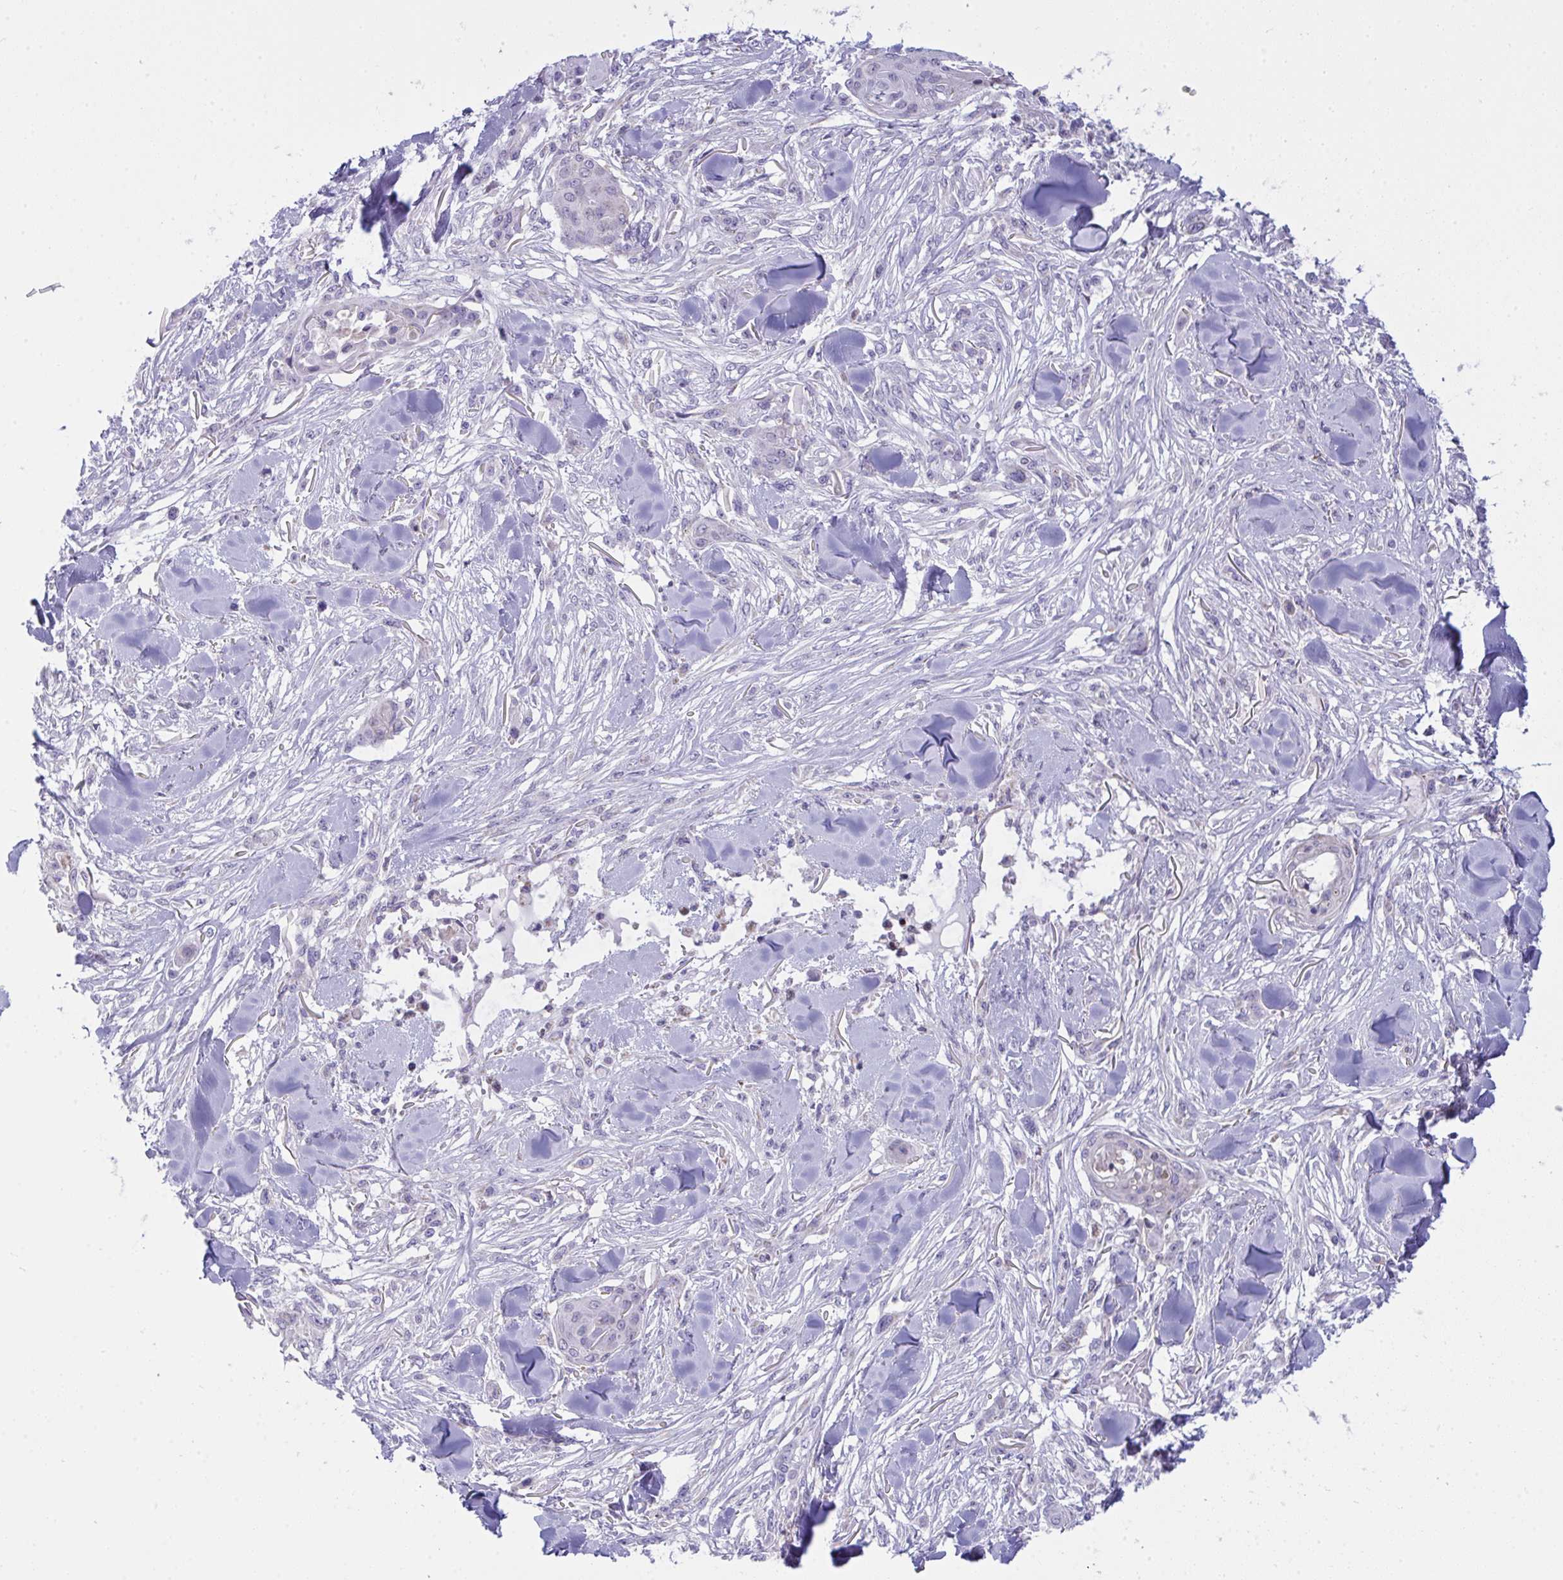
{"staining": {"intensity": "negative", "quantity": "none", "location": "none"}, "tissue": "skin cancer", "cell_type": "Tumor cells", "image_type": "cancer", "snomed": [{"axis": "morphology", "description": "Squamous cell carcinoma, NOS"}, {"axis": "topography", "description": "Skin"}], "caption": "Tumor cells show no significant positivity in skin cancer. (Stains: DAB (3,3'-diaminobenzidine) IHC with hematoxylin counter stain, Microscopy: brightfield microscopy at high magnification).", "gene": "PLA2G12B", "patient": {"sex": "female", "age": 59}}